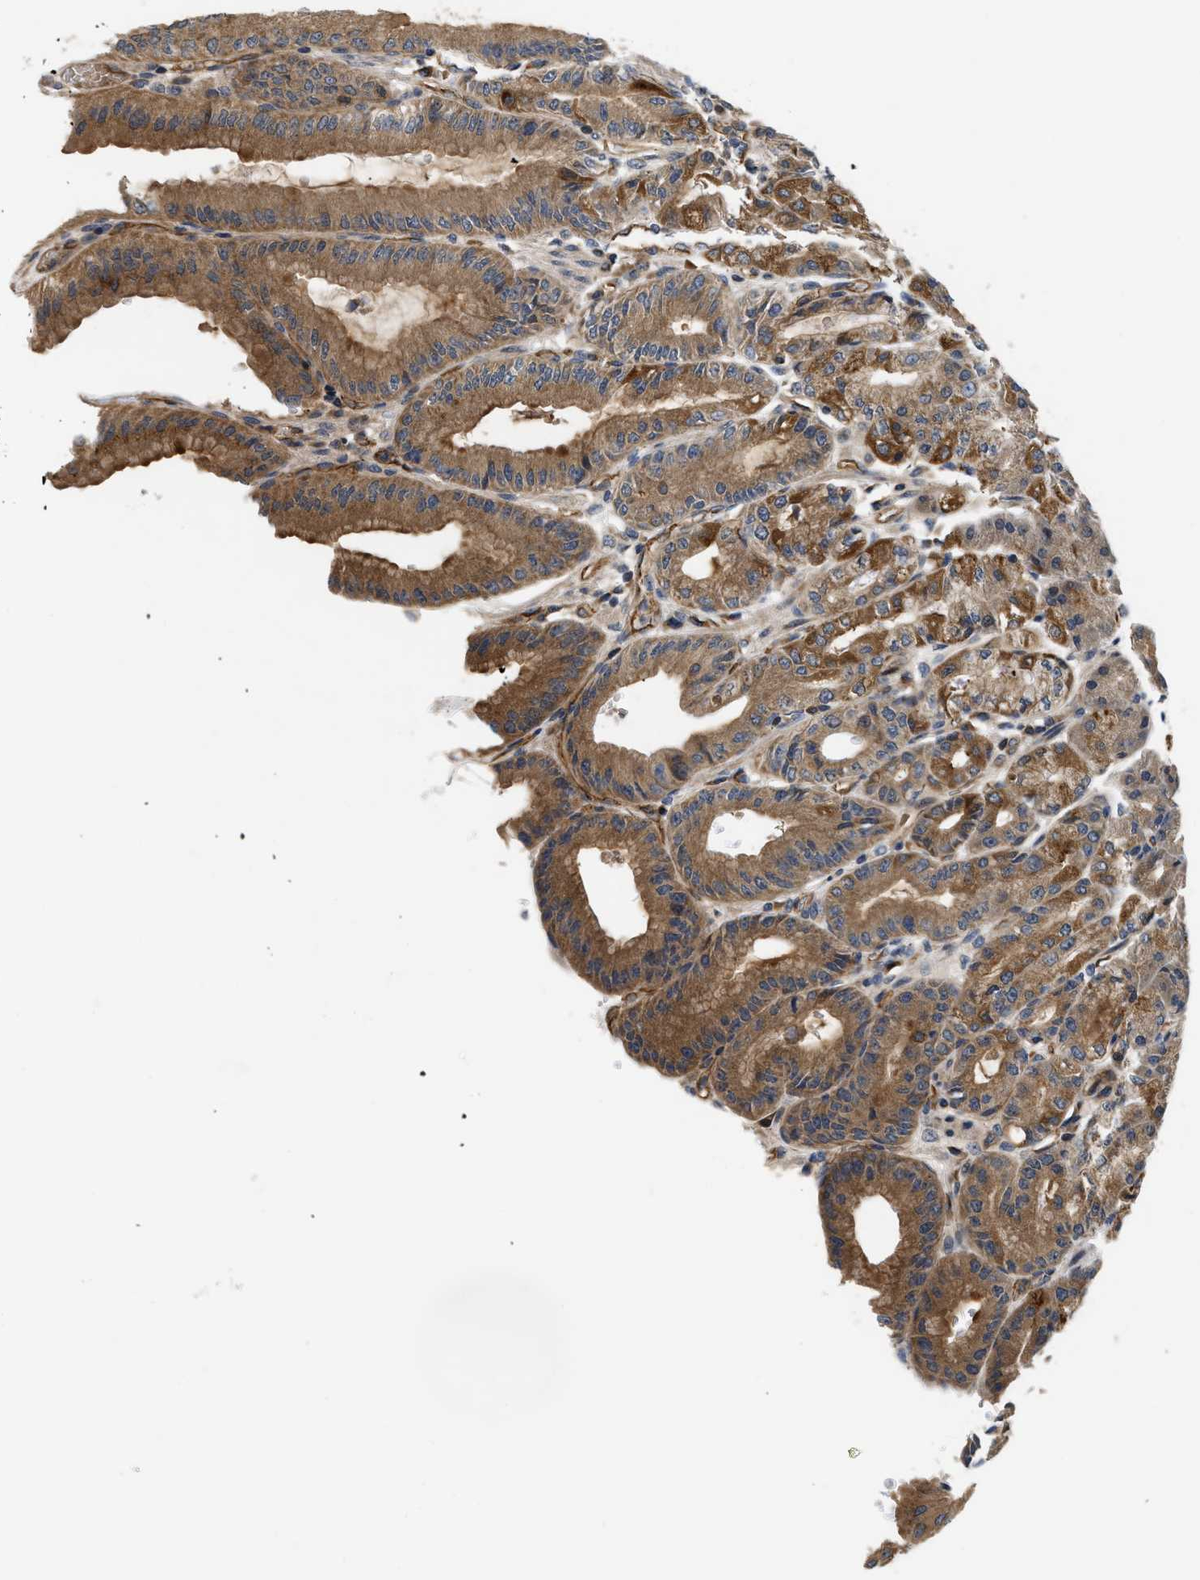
{"staining": {"intensity": "strong", "quantity": ">75%", "location": "cytoplasmic/membranous"}, "tissue": "stomach", "cell_type": "Glandular cells", "image_type": "normal", "snomed": [{"axis": "morphology", "description": "Normal tissue, NOS"}, {"axis": "topography", "description": "Stomach, lower"}], "caption": "A high-resolution photomicrograph shows IHC staining of benign stomach, which demonstrates strong cytoplasmic/membranous expression in approximately >75% of glandular cells. (Stains: DAB in brown, nuclei in blue, Microscopy: brightfield microscopy at high magnification).", "gene": "HMGCR", "patient": {"sex": "male", "age": 71}}